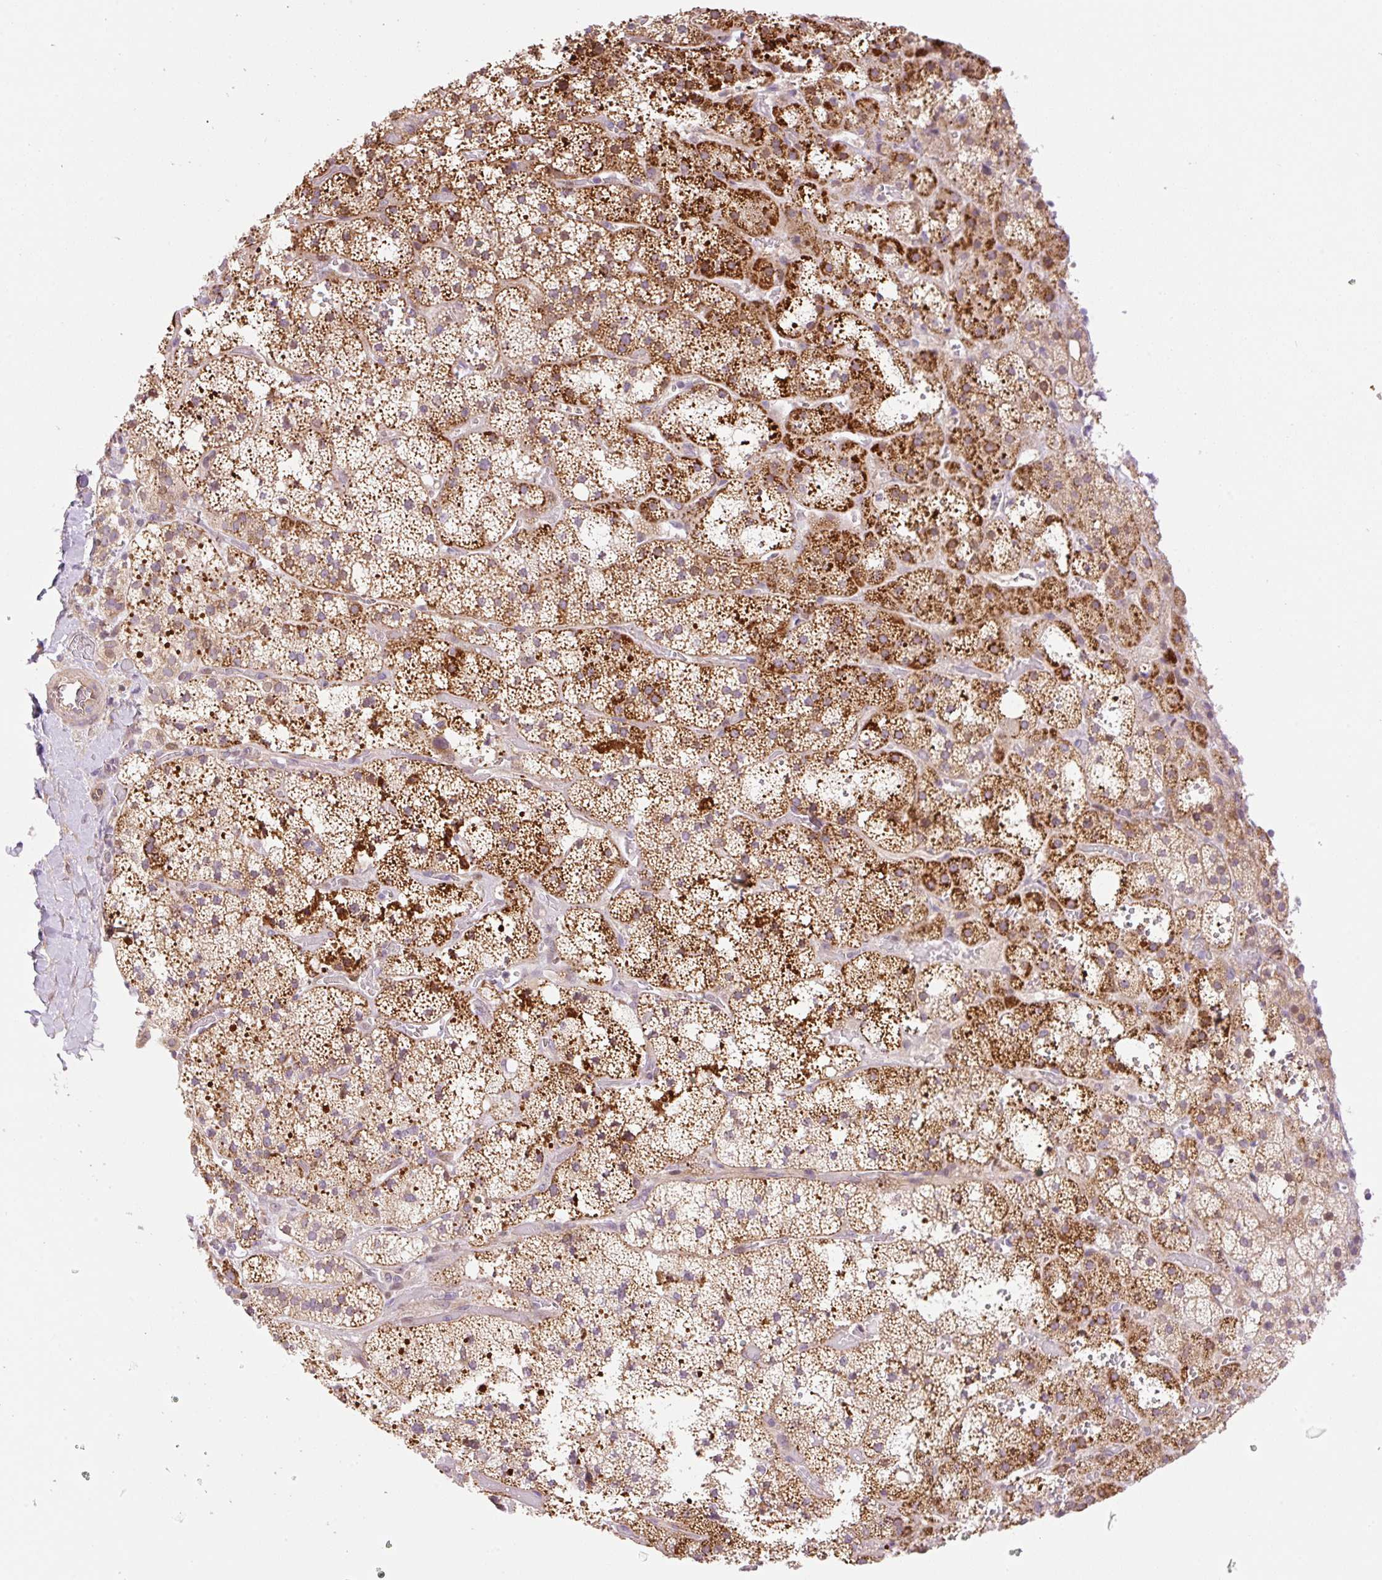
{"staining": {"intensity": "strong", "quantity": "25%-75%", "location": "cytoplasmic/membranous"}, "tissue": "adrenal gland", "cell_type": "Glandular cells", "image_type": "normal", "snomed": [{"axis": "morphology", "description": "Normal tissue, NOS"}, {"axis": "topography", "description": "Adrenal gland"}], "caption": "Adrenal gland stained for a protein shows strong cytoplasmic/membranous positivity in glandular cells. The staining was performed using DAB (3,3'-diaminobenzidine), with brown indicating positive protein expression. Nuclei are stained blue with hematoxylin.", "gene": "ZNF394", "patient": {"sex": "male", "age": 53}}